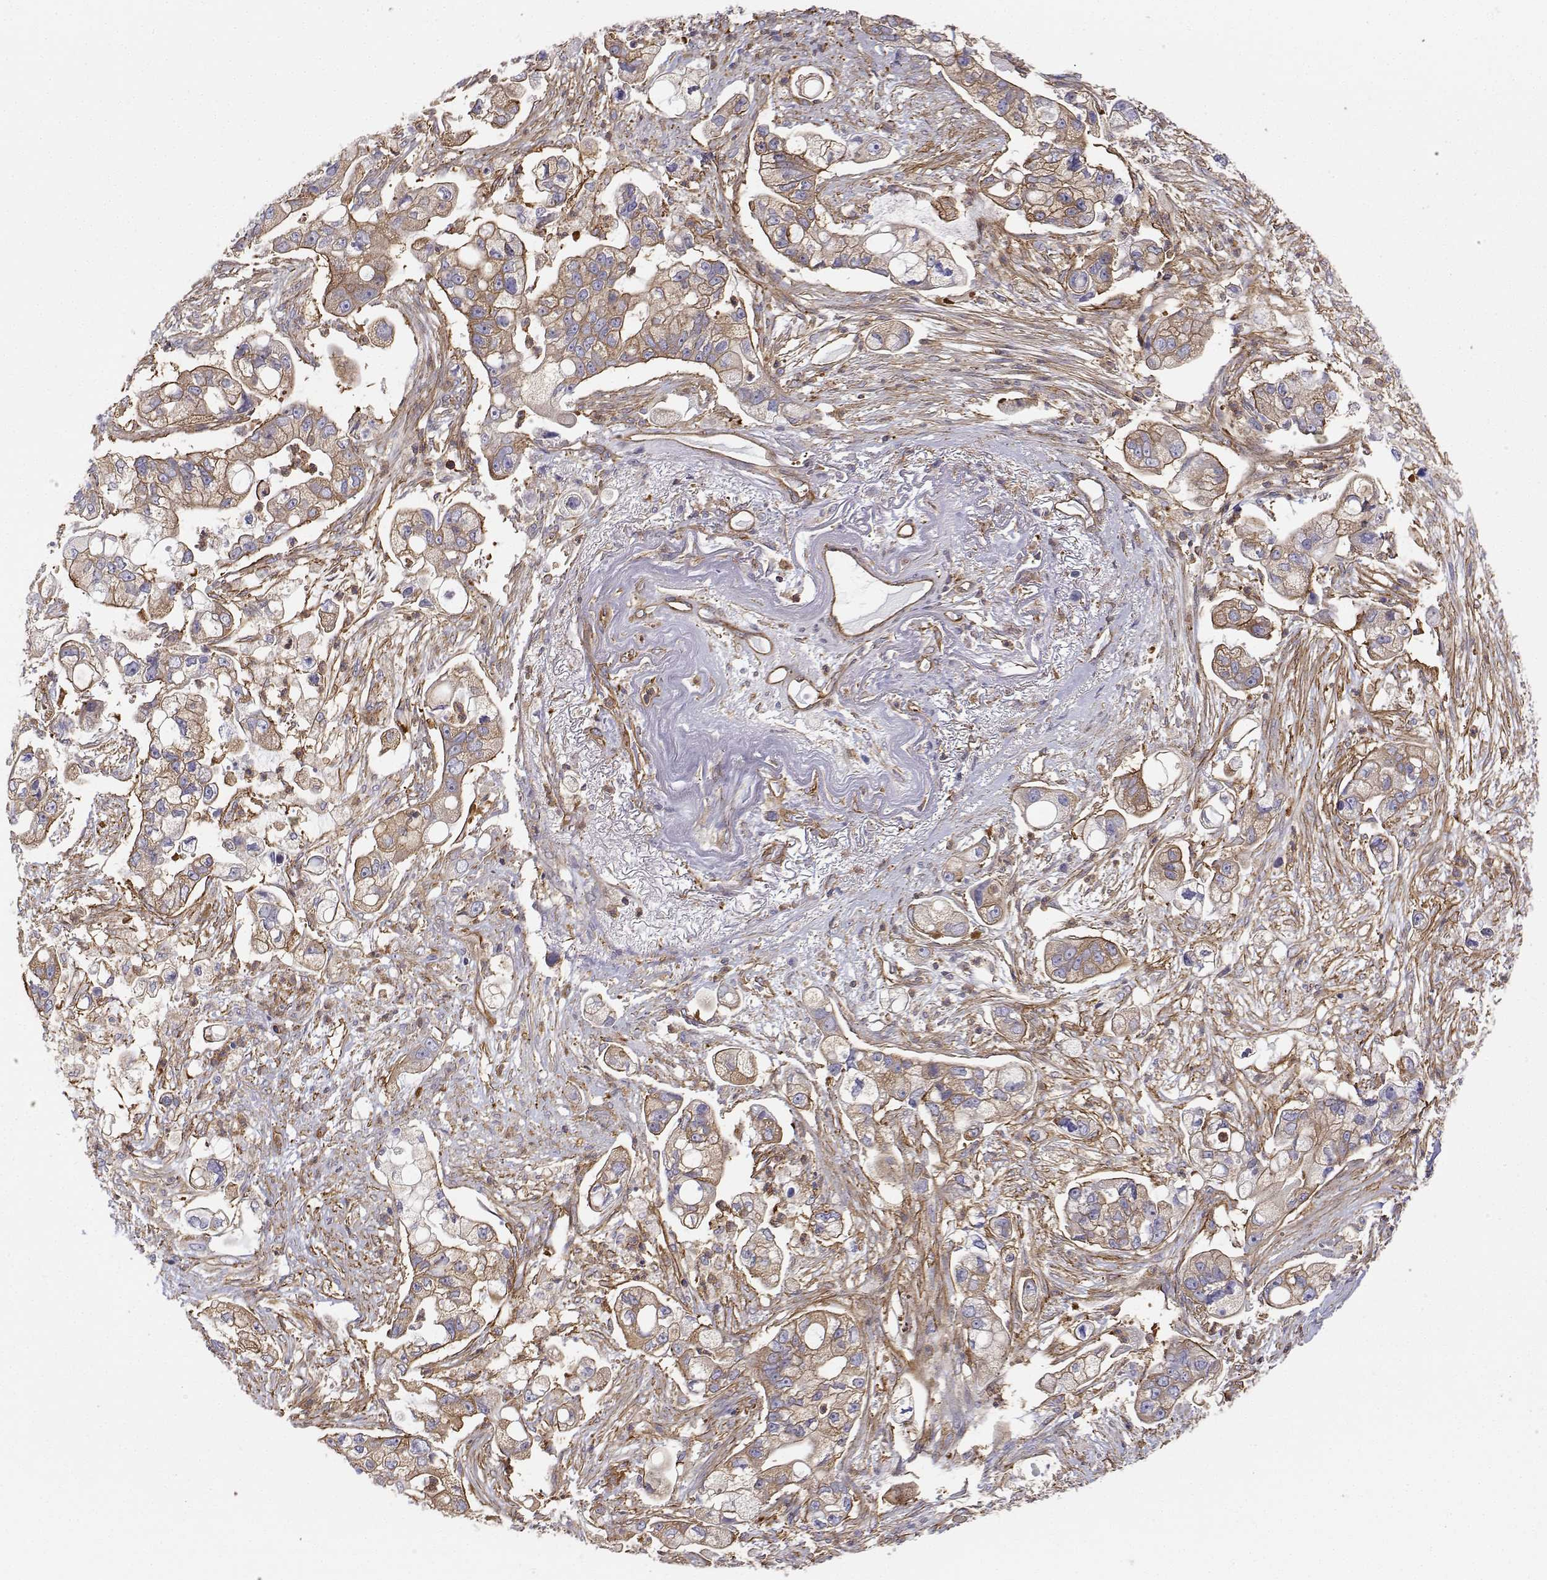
{"staining": {"intensity": "weak", "quantity": ">75%", "location": "cytoplasmic/membranous"}, "tissue": "pancreatic cancer", "cell_type": "Tumor cells", "image_type": "cancer", "snomed": [{"axis": "morphology", "description": "Adenocarcinoma, NOS"}, {"axis": "topography", "description": "Pancreas"}], "caption": "Protein staining of pancreatic cancer (adenocarcinoma) tissue demonstrates weak cytoplasmic/membranous positivity in about >75% of tumor cells.", "gene": "MYH9", "patient": {"sex": "female", "age": 69}}